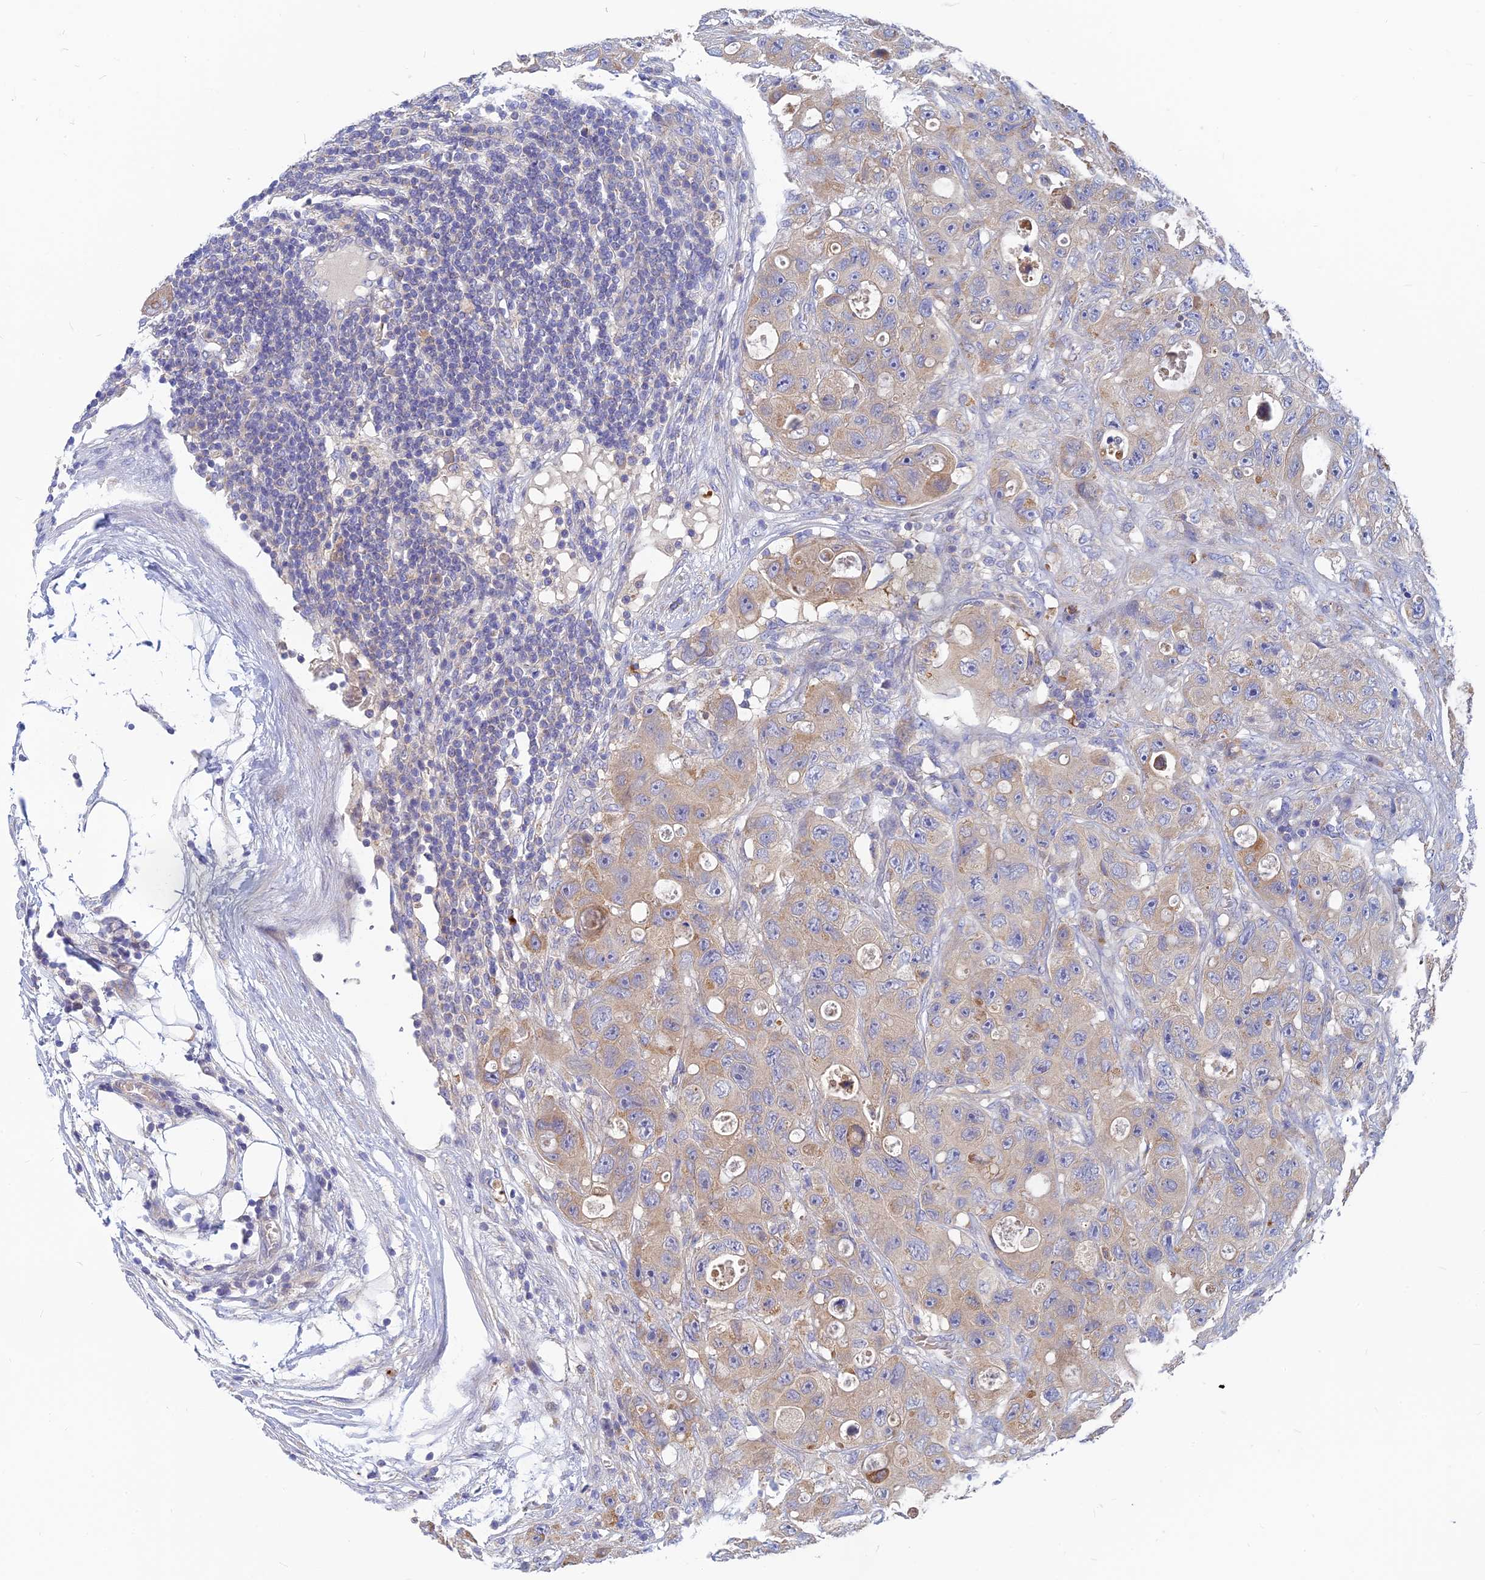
{"staining": {"intensity": "weak", "quantity": ">75%", "location": "cytoplasmic/membranous"}, "tissue": "colorectal cancer", "cell_type": "Tumor cells", "image_type": "cancer", "snomed": [{"axis": "morphology", "description": "Adenocarcinoma, NOS"}, {"axis": "topography", "description": "Colon"}], "caption": "Immunohistochemical staining of human colorectal cancer (adenocarcinoma) reveals low levels of weak cytoplasmic/membranous staining in approximately >75% of tumor cells. (DAB = brown stain, brightfield microscopy at high magnification).", "gene": "CACNA1B", "patient": {"sex": "female", "age": 46}}